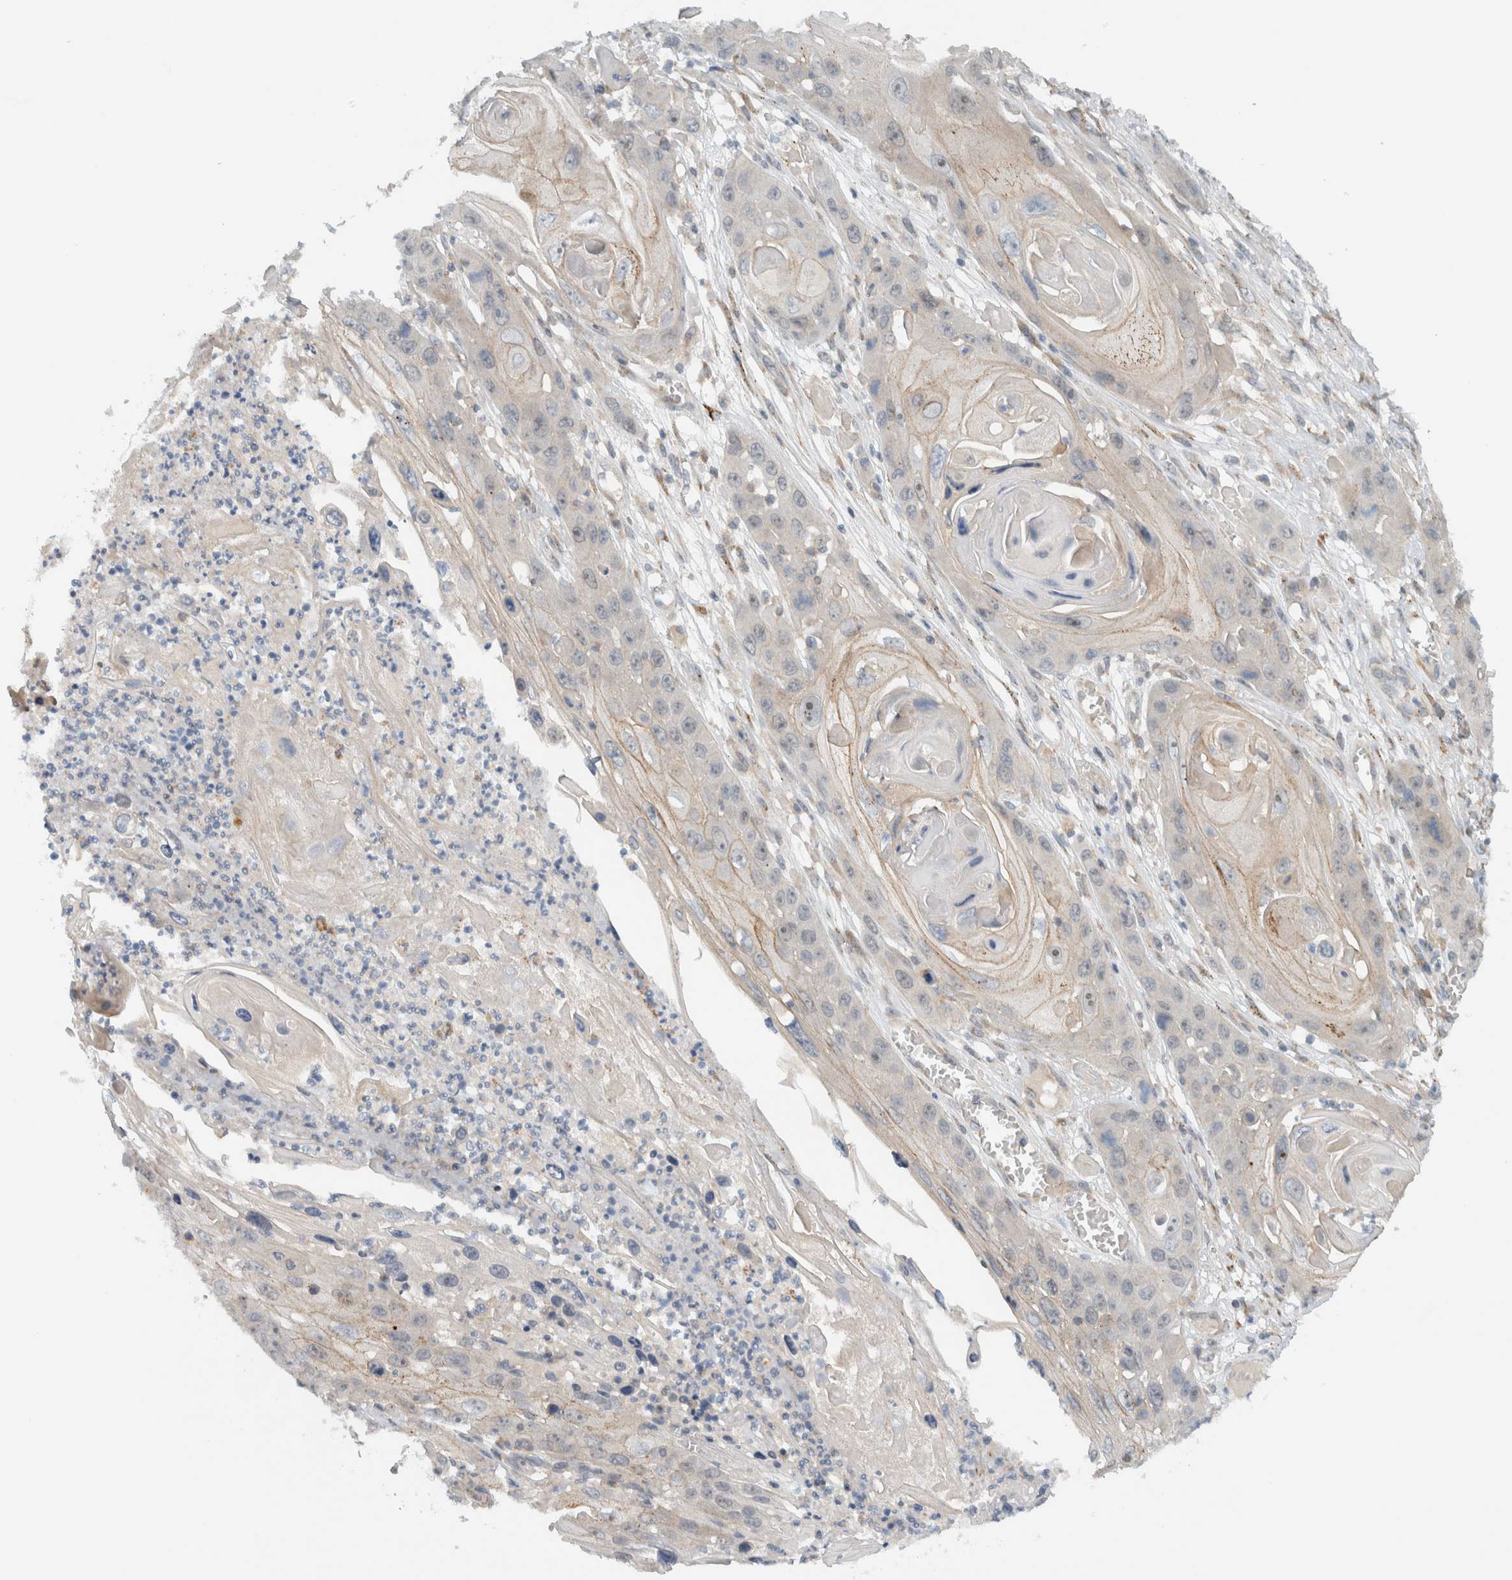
{"staining": {"intensity": "negative", "quantity": "none", "location": "none"}, "tissue": "skin cancer", "cell_type": "Tumor cells", "image_type": "cancer", "snomed": [{"axis": "morphology", "description": "Squamous cell carcinoma, NOS"}, {"axis": "topography", "description": "Skin"}], "caption": "The histopathology image reveals no significant staining in tumor cells of skin cancer.", "gene": "MPRIP", "patient": {"sex": "male", "age": 55}}